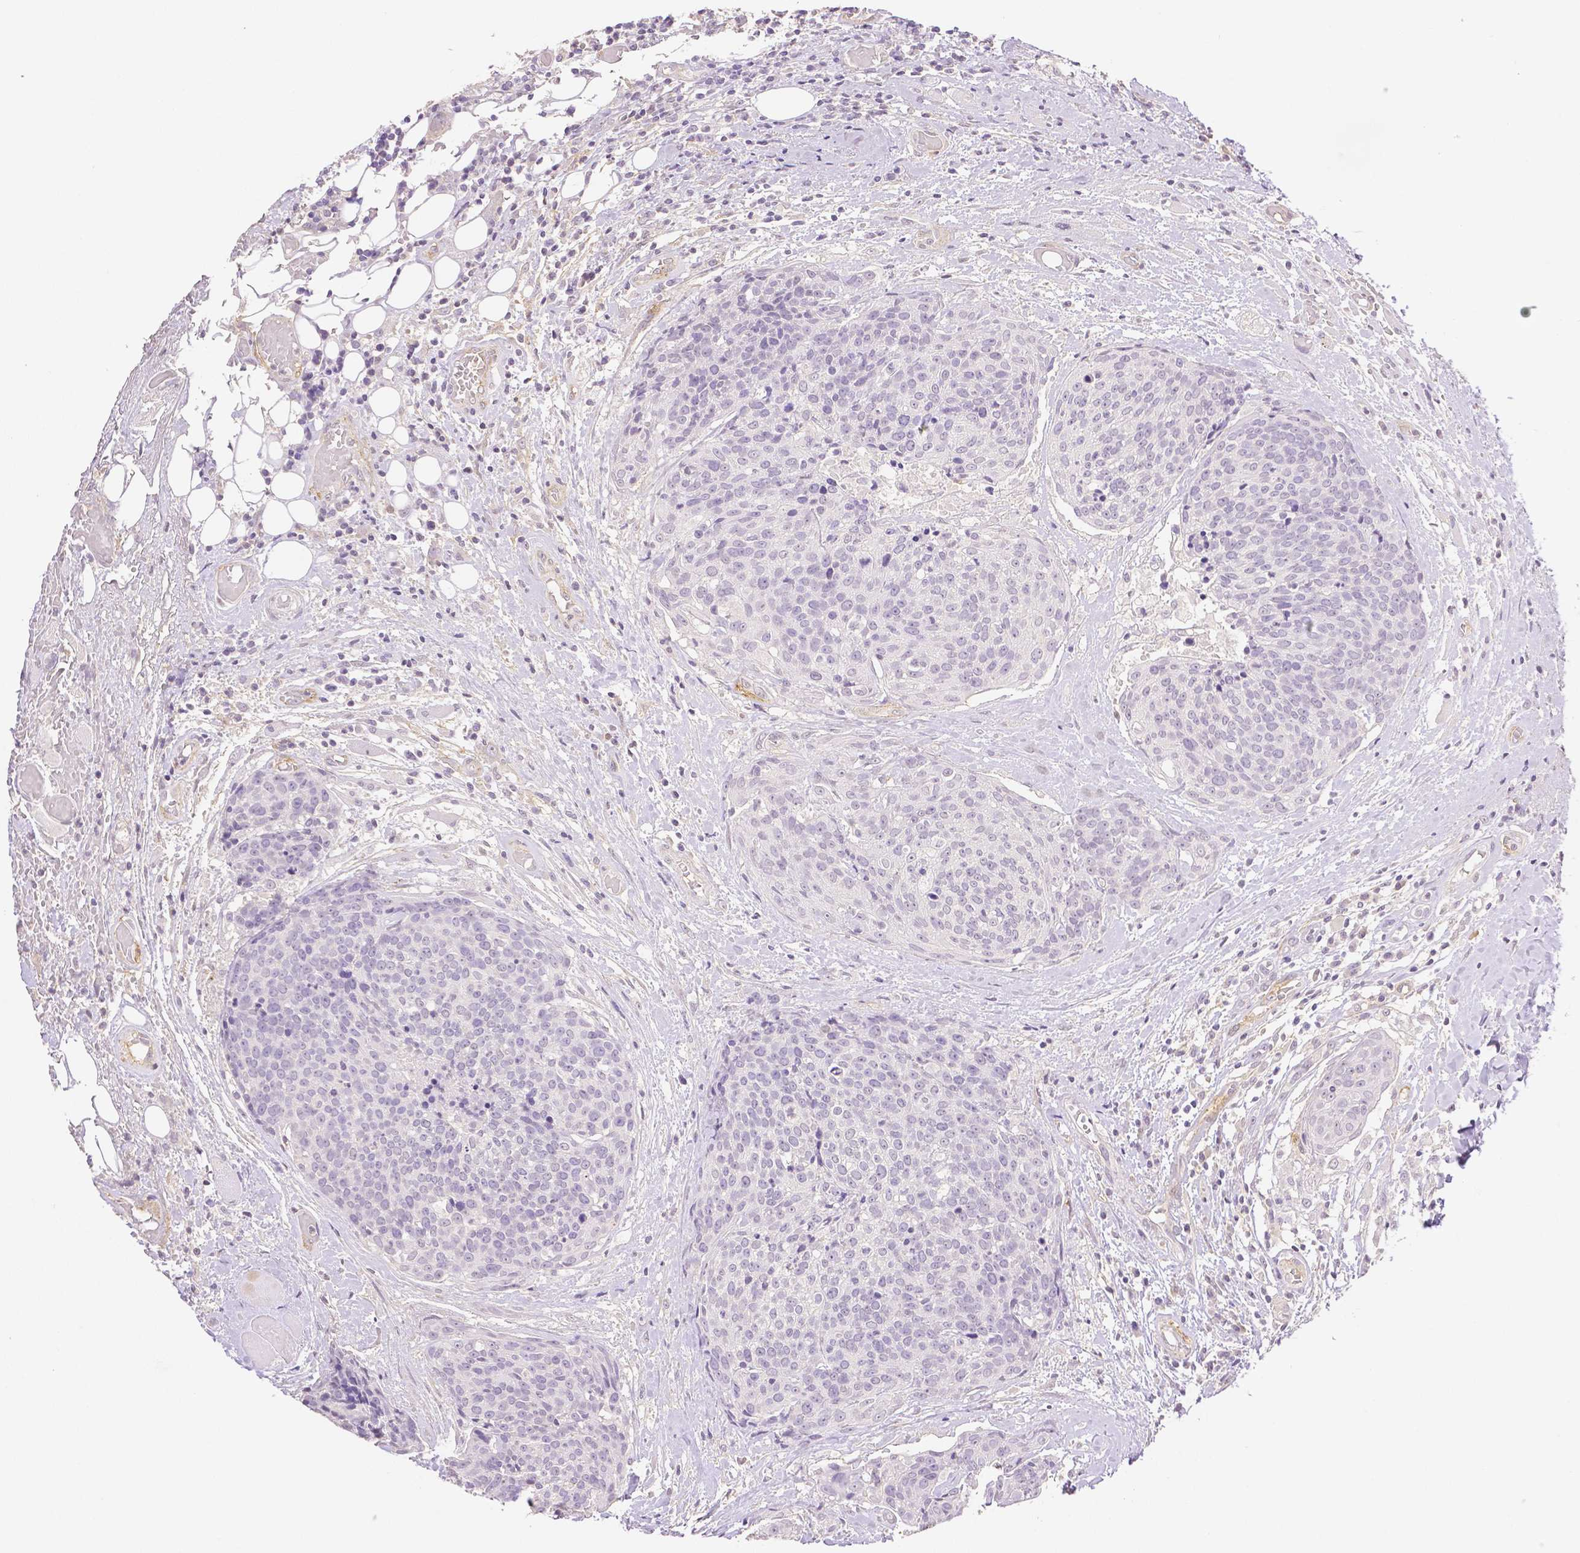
{"staining": {"intensity": "negative", "quantity": "none", "location": "none"}, "tissue": "head and neck cancer", "cell_type": "Tumor cells", "image_type": "cancer", "snomed": [{"axis": "morphology", "description": "Squamous cell carcinoma, NOS"}, {"axis": "topography", "description": "Oral tissue"}, {"axis": "topography", "description": "Head-Neck"}], "caption": "Head and neck cancer (squamous cell carcinoma) was stained to show a protein in brown. There is no significant staining in tumor cells. The staining was performed using DAB to visualize the protein expression in brown, while the nuclei were stained in blue with hematoxylin (Magnification: 20x).", "gene": "THY1", "patient": {"sex": "male", "age": 64}}